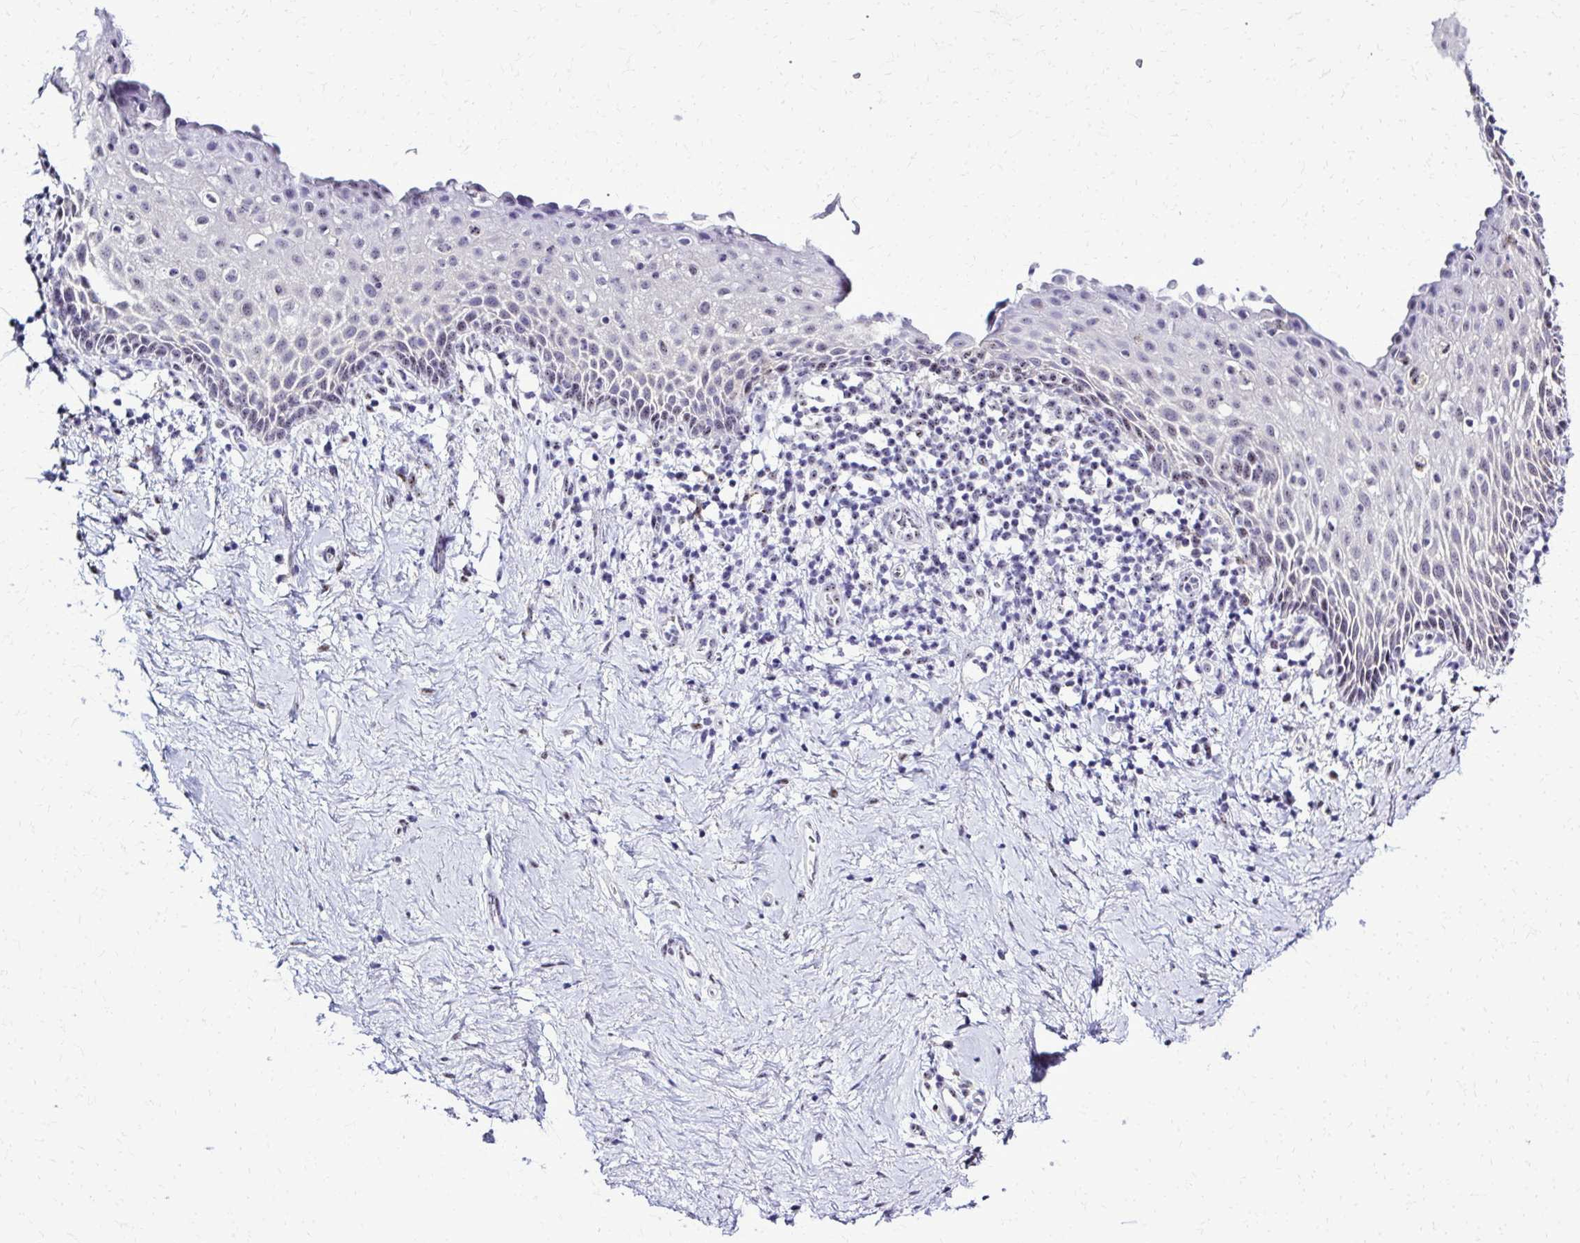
{"staining": {"intensity": "negative", "quantity": "none", "location": "none"}, "tissue": "vagina", "cell_type": "Squamous epithelial cells", "image_type": "normal", "snomed": [{"axis": "morphology", "description": "Normal tissue, NOS"}, {"axis": "topography", "description": "Vagina"}], "caption": "Immunohistochemical staining of benign vagina exhibits no significant staining in squamous epithelial cells. (Brightfield microscopy of DAB (3,3'-diaminobenzidine) immunohistochemistry at high magnification).", "gene": "RASL11B", "patient": {"sex": "female", "age": 61}}